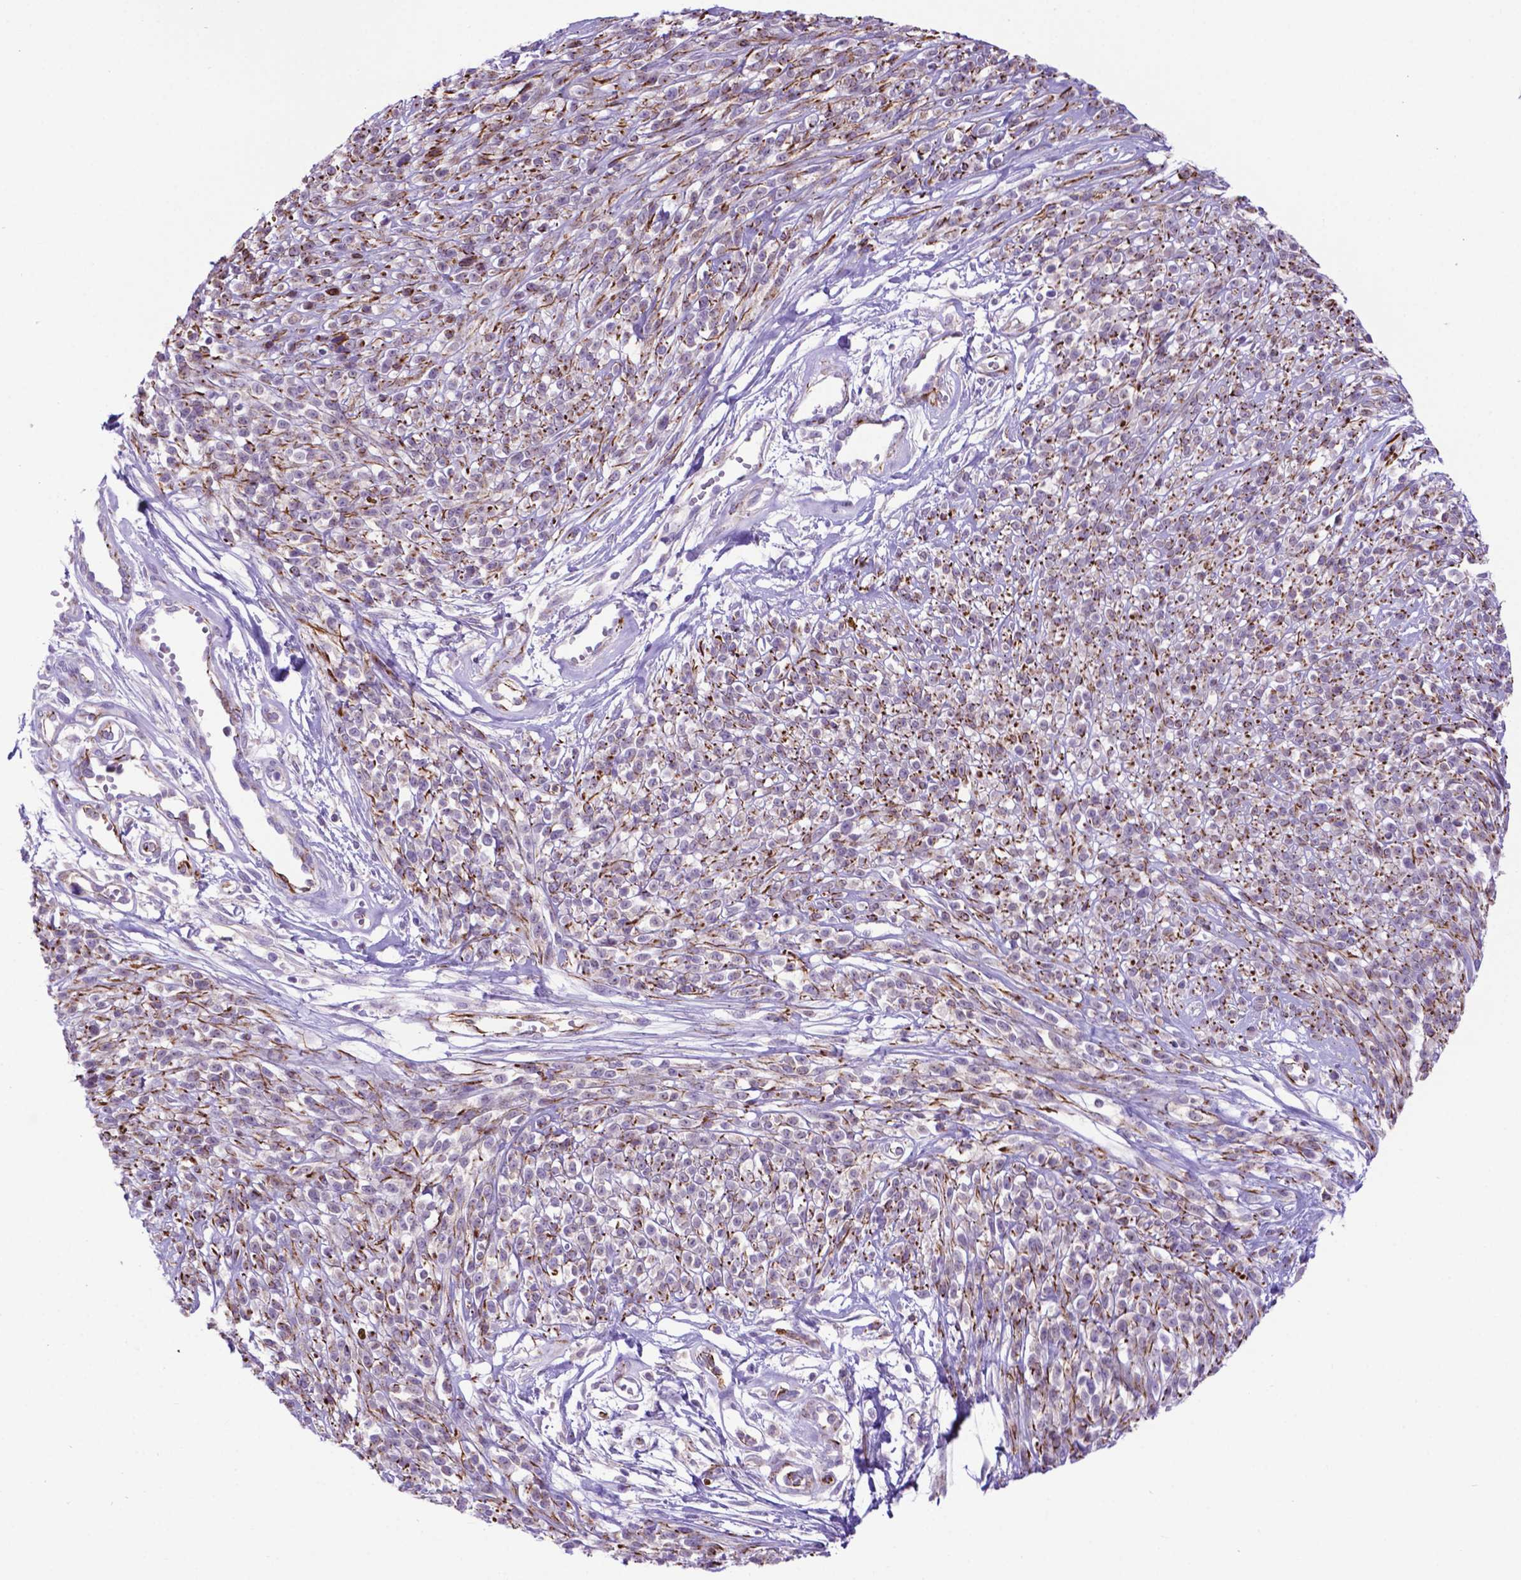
{"staining": {"intensity": "moderate", "quantity": ">75%", "location": "cytoplasmic/membranous"}, "tissue": "melanoma", "cell_type": "Tumor cells", "image_type": "cancer", "snomed": [{"axis": "morphology", "description": "Malignant melanoma, NOS"}, {"axis": "topography", "description": "Skin"}, {"axis": "topography", "description": "Skin of trunk"}], "caption": "Protein staining shows moderate cytoplasmic/membranous positivity in approximately >75% of tumor cells in melanoma.", "gene": "LZTR1", "patient": {"sex": "male", "age": 74}}